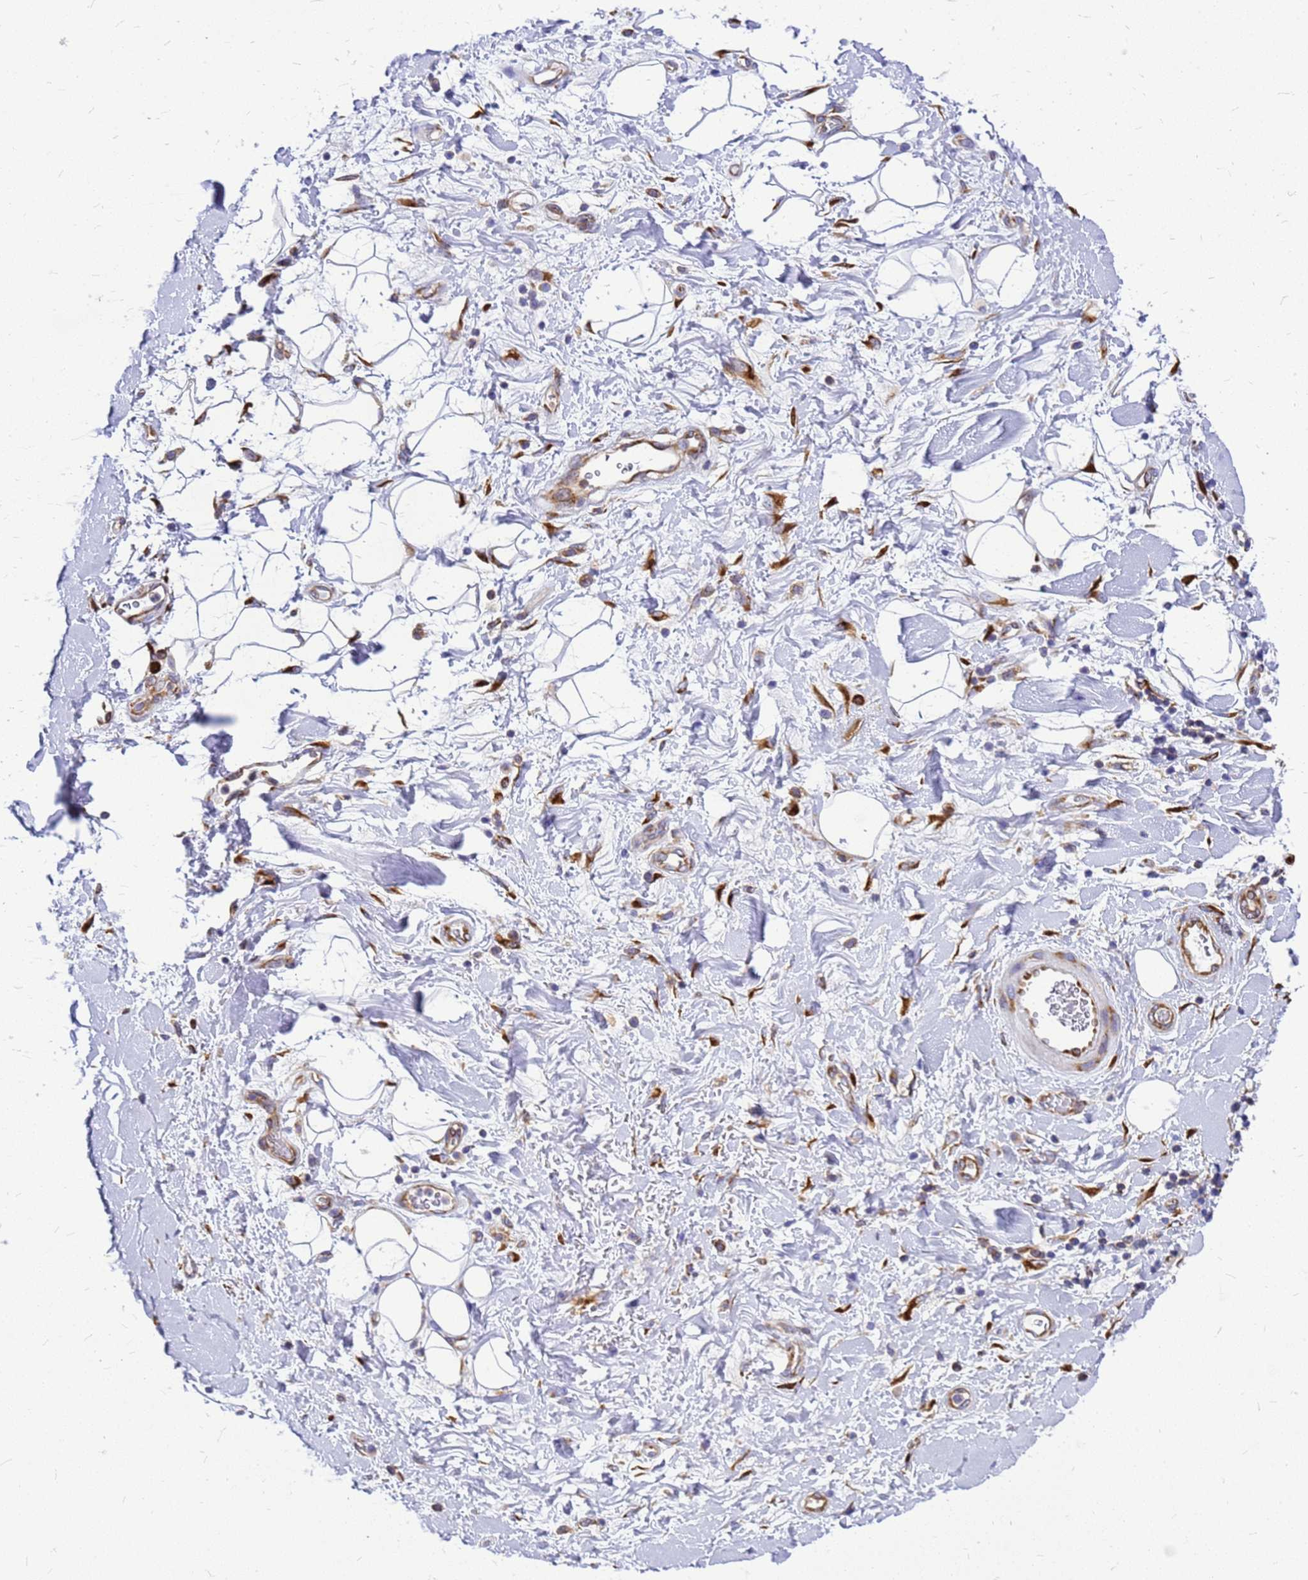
{"staining": {"intensity": "moderate", "quantity": "<25%", "location": "cytoplasmic/membranous"}, "tissue": "adipose tissue", "cell_type": "Adipocytes", "image_type": "normal", "snomed": [{"axis": "morphology", "description": "Normal tissue, NOS"}, {"axis": "morphology", "description": "Adenocarcinoma, NOS"}, {"axis": "topography", "description": "Pancreas"}, {"axis": "topography", "description": "Peripheral nerve tissue"}], "caption": "Immunohistochemistry micrograph of benign human adipose tissue stained for a protein (brown), which demonstrates low levels of moderate cytoplasmic/membranous positivity in about <25% of adipocytes.", "gene": "EEF1D", "patient": {"sex": "male", "age": 59}}